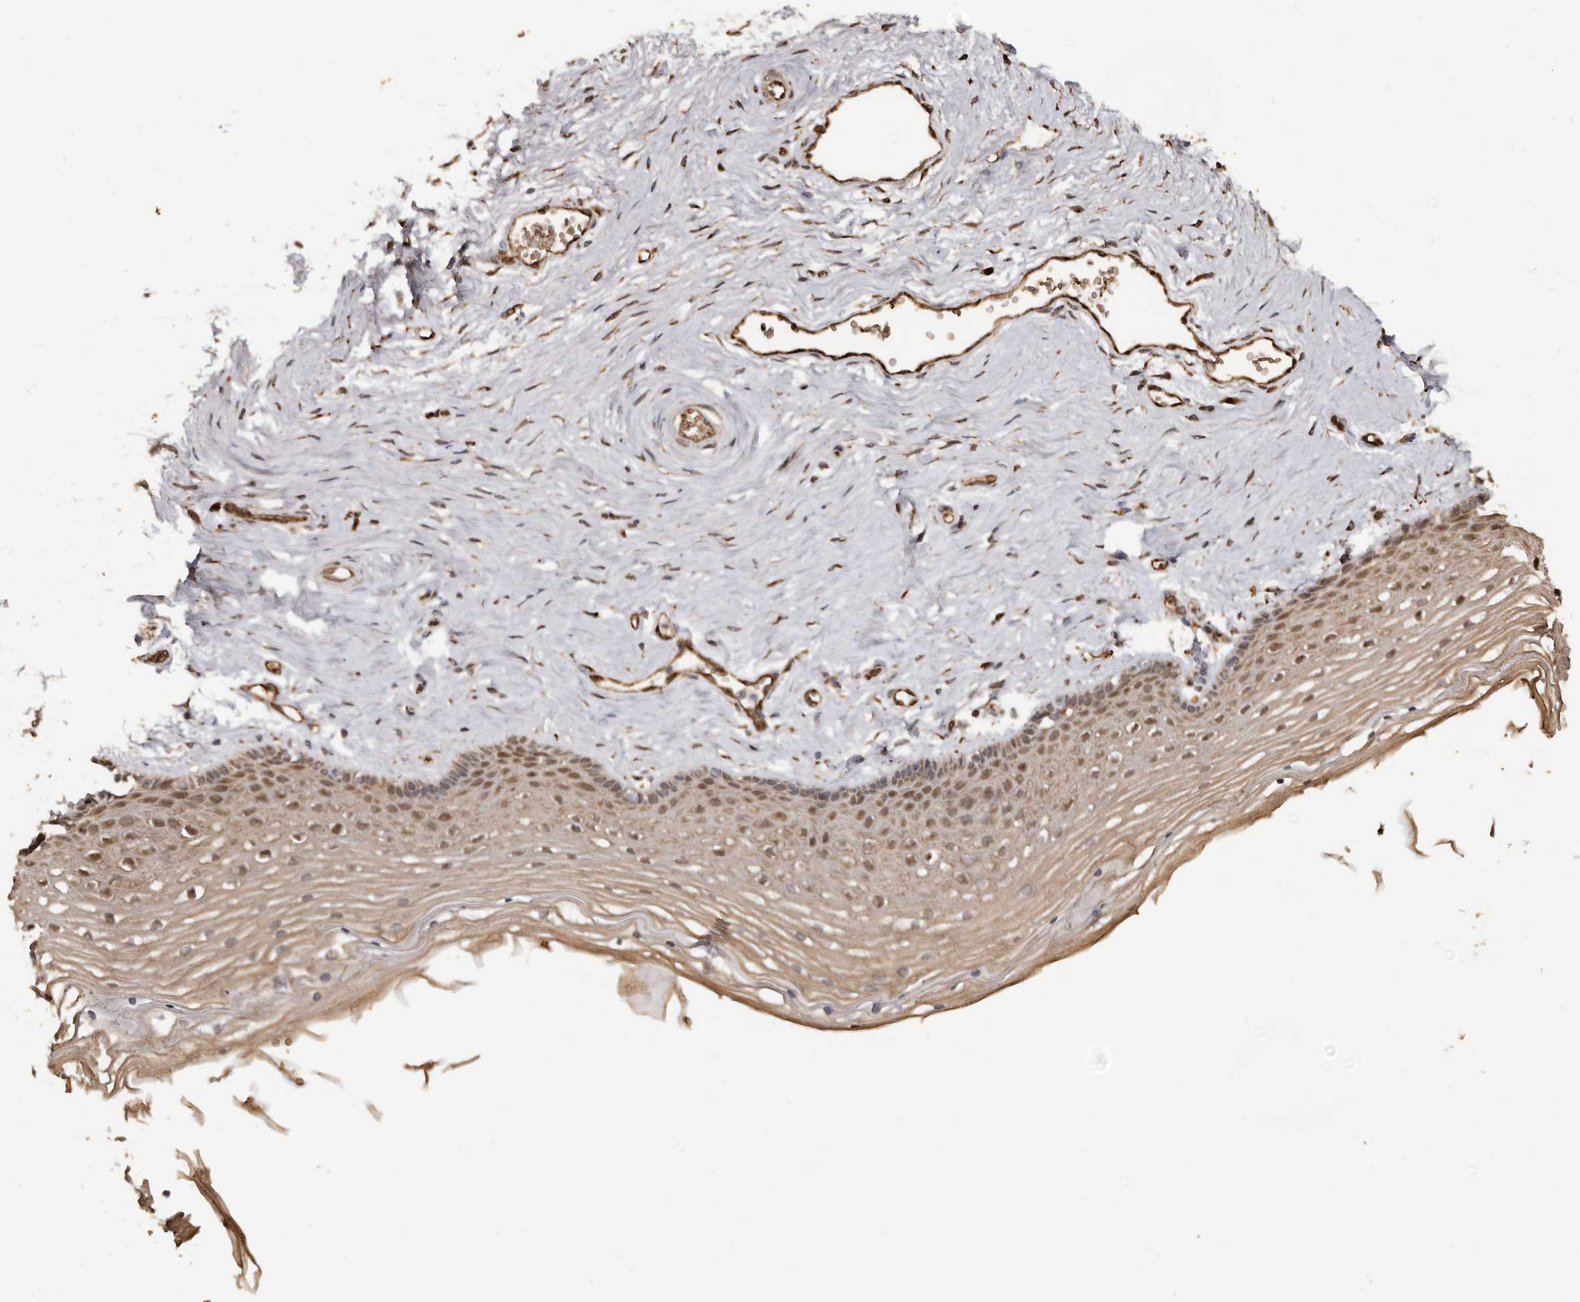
{"staining": {"intensity": "moderate", "quantity": ">75%", "location": "cytoplasmic/membranous,nuclear"}, "tissue": "vagina", "cell_type": "Squamous epithelial cells", "image_type": "normal", "snomed": [{"axis": "morphology", "description": "Normal tissue, NOS"}, {"axis": "topography", "description": "Vagina"}], "caption": "Vagina stained for a protein displays moderate cytoplasmic/membranous,nuclear positivity in squamous epithelial cells. Nuclei are stained in blue.", "gene": "ENTREP1", "patient": {"sex": "female", "age": 46}}